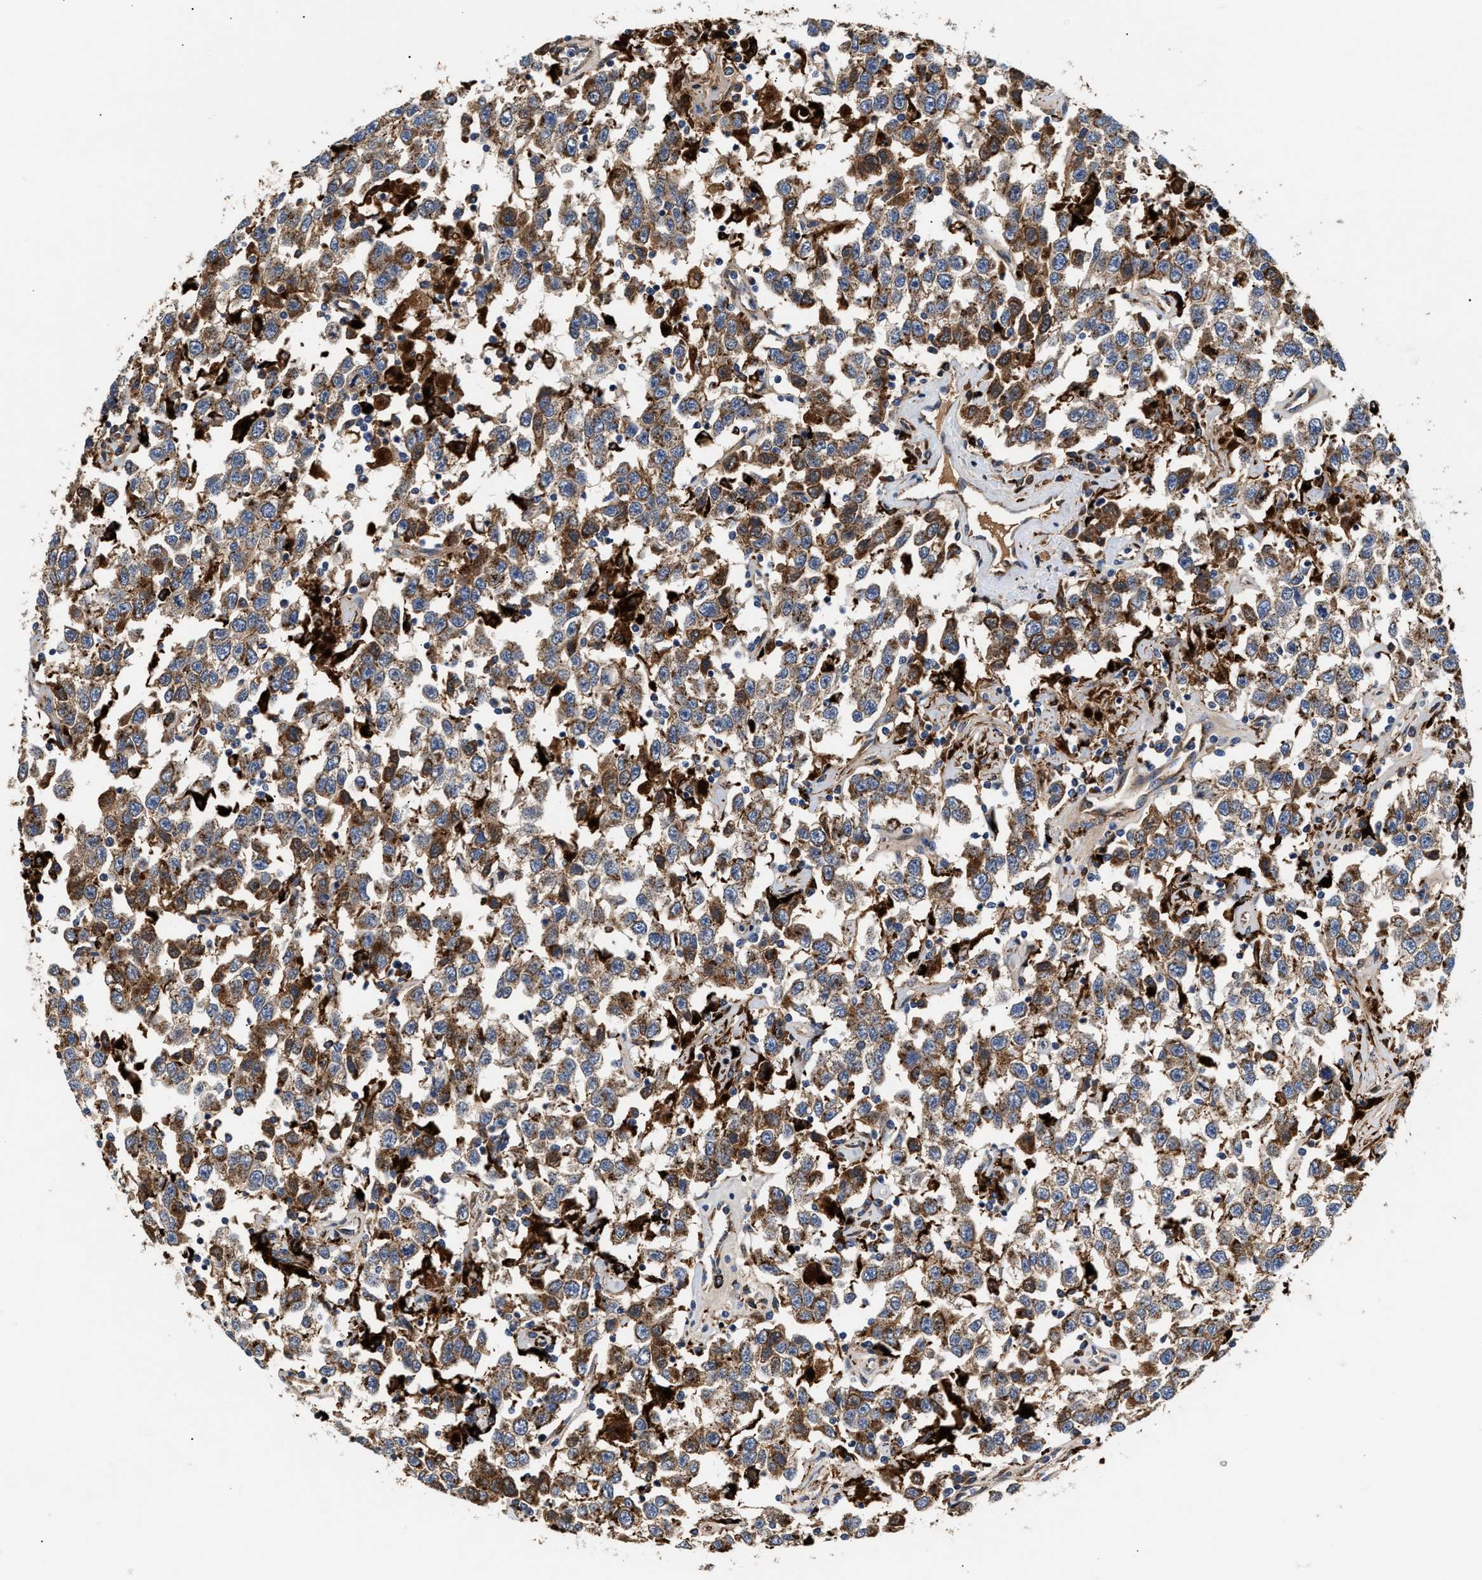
{"staining": {"intensity": "moderate", "quantity": ">75%", "location": "cytoplasmic/membranous"}, "tissue": "testis cancer", "cell_type": "Tumor cells", "image_type": "cancer", "snomed": [{"axis": "morphology", "description": "Seminoma, NOS"}, {"axis": "topography", "description": "Testis"}], "caption": "Seminoma (testis) stained for a protein exhibits moderate cytoplasmic/membranous positivity in tumor cells.", "gene": "CCDC146", "patient": {"sex": "male", "age": 41}}